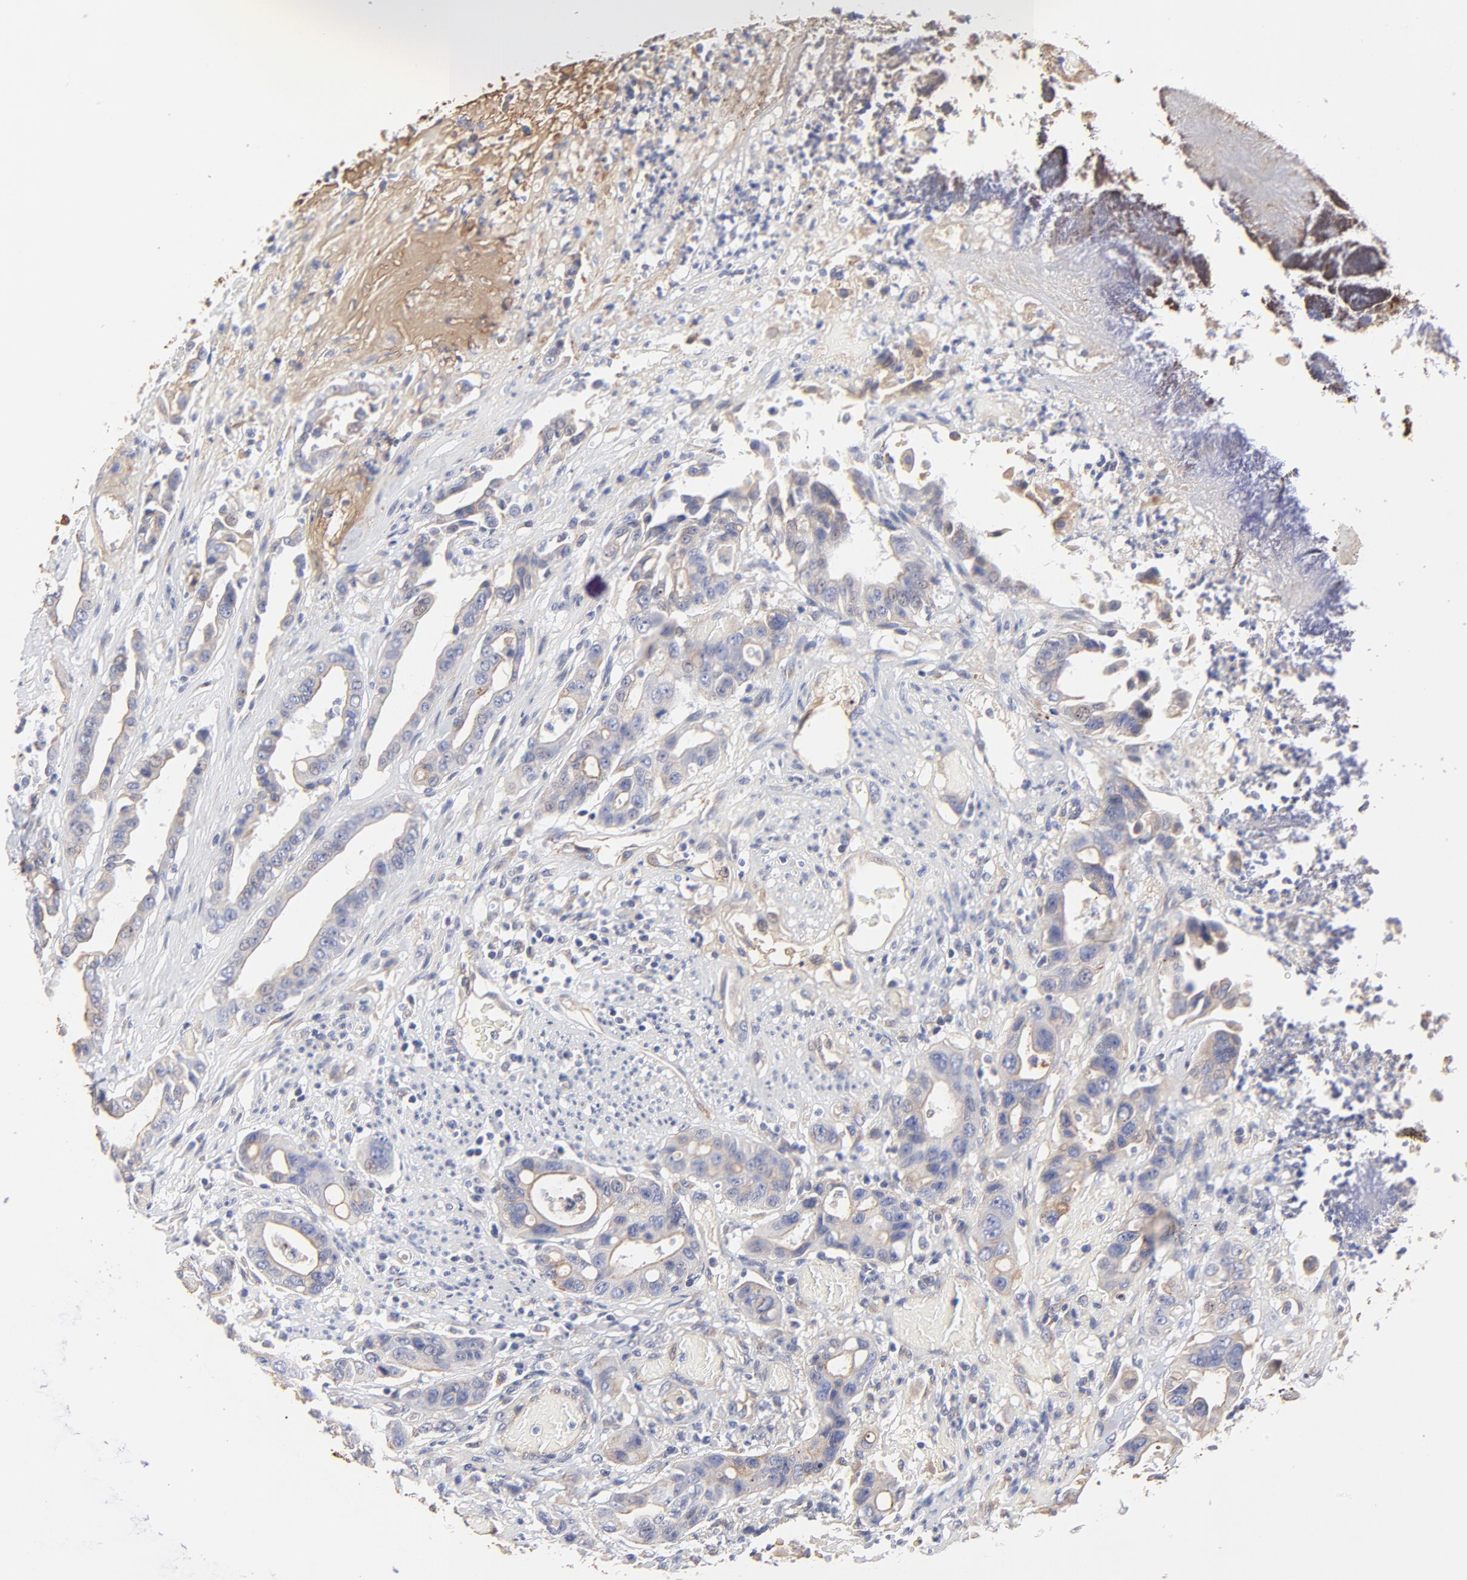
{"staining": {"intensity": "weak", "quantity": ">75%", "location": "cytoplasmic/membranous"}, "tissue": "colorectal cancer", "cell_type": "Tumor cells", "image_type": "cancer", "snomed": [{"axis": "morphology", "description": "Adenocarcinoma, NOS"}, {"axis": "topography", "description": "Colon"}], "caption": "The image displays staining of adenocarcinoma (colorectal), revealing weak cytoplasmic/membranous protein staining (brown color) within tumor cells. The staining was performed using DAB (3,3'-diaminobenzidine), with brown indicating positive protein expression. Nuclei are stained blue with hematoxylin.", "gene": "LRCH2", "patient": {"sex": "female", "age": 70}}